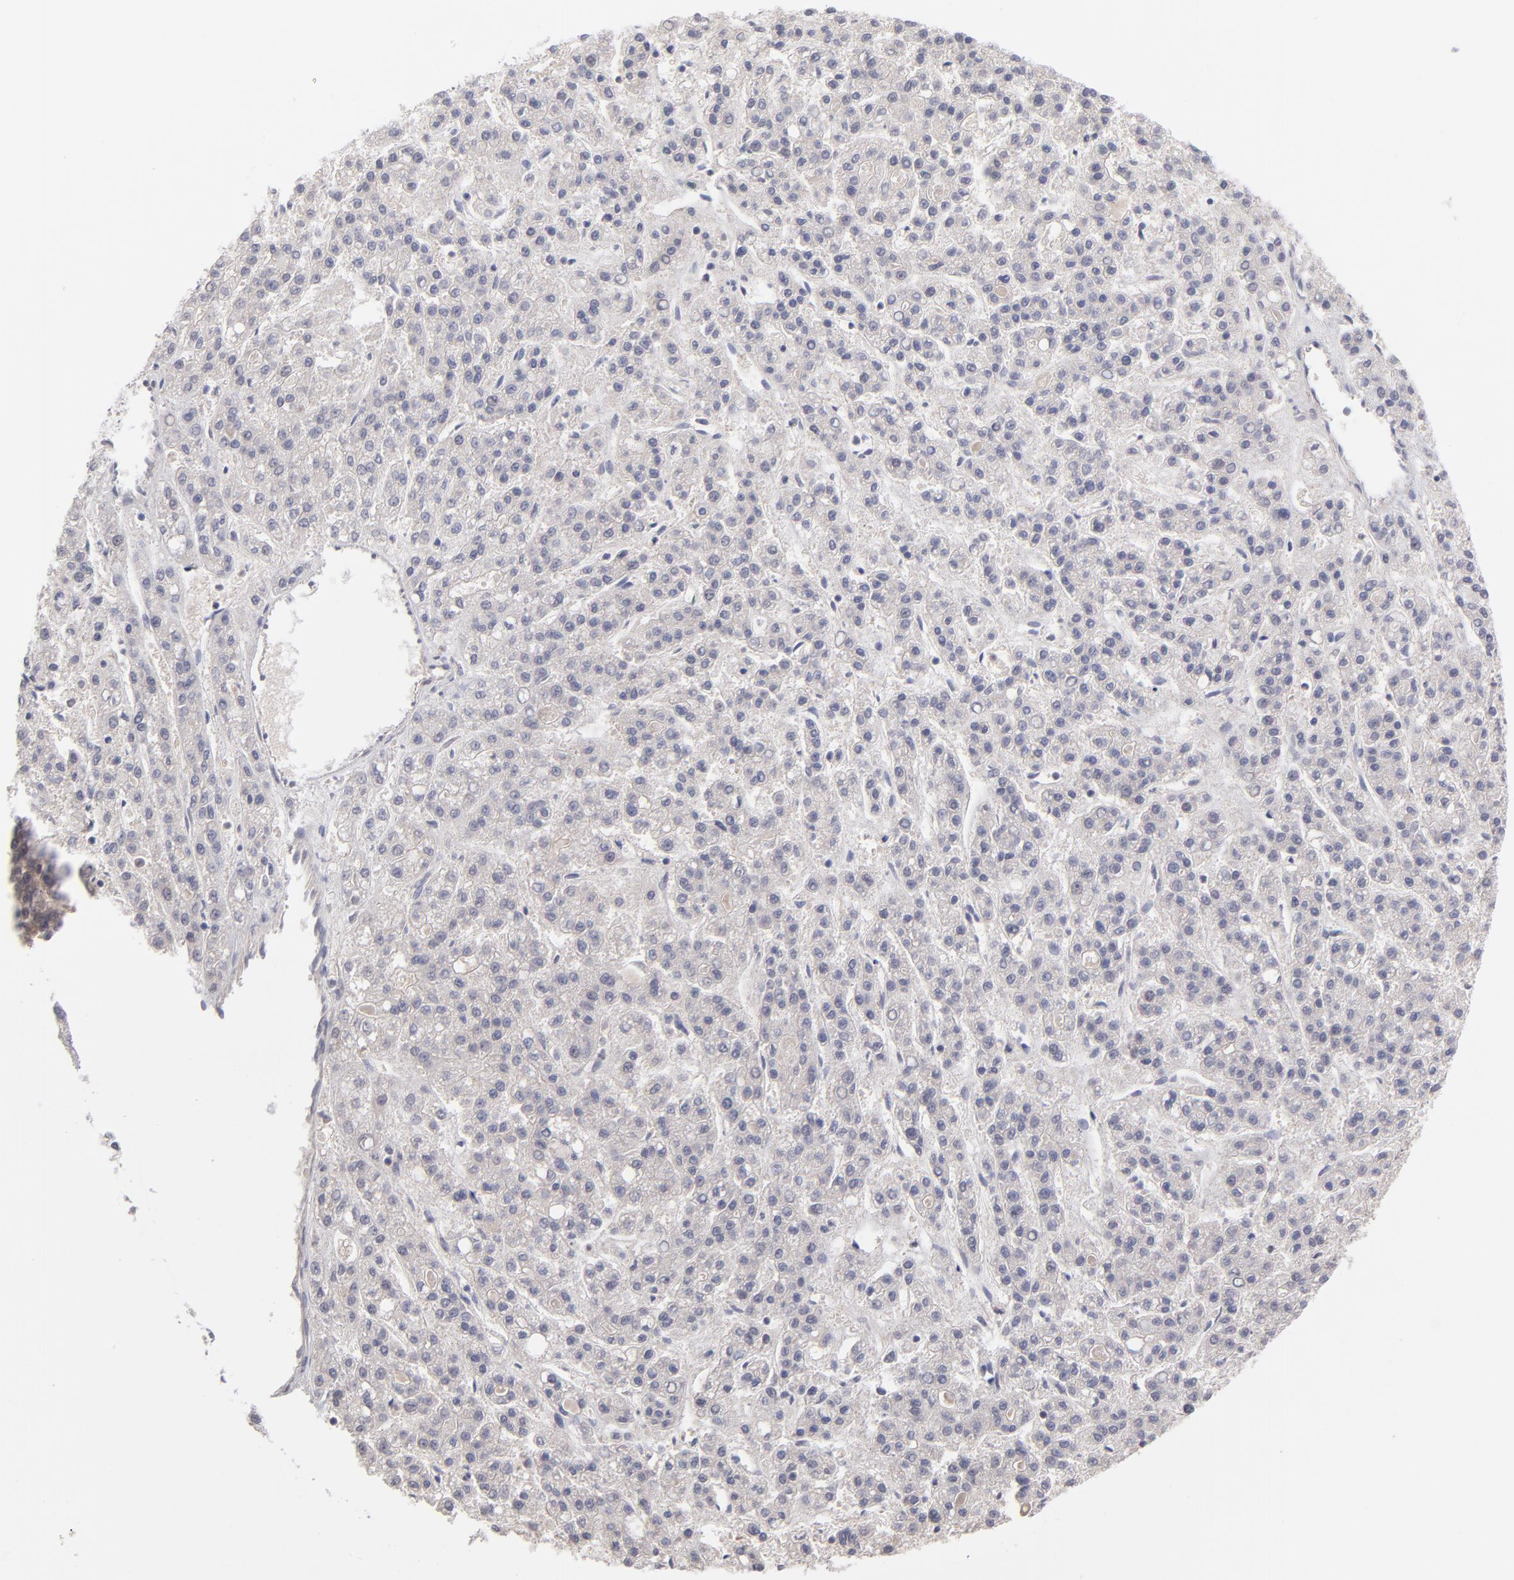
{"staining": {"intensity": "negative", "quantity": "none", "location": "none"}, "tissue": "liver cancer", "cell_type": "Tumor cells", "image_type": "cancer", "snomed": [{"axis": "morphology", "description": "Carcinoma, Hepatocellular, NOS"}, {"axis": "topography", "description": "Liver"}], "caption": "Immunohistochemical staining of liver cancer exhibits no significant staining in tumor cells.", "gene": "UBE2E3", "patient": {"sex": "male", "age": 70}}